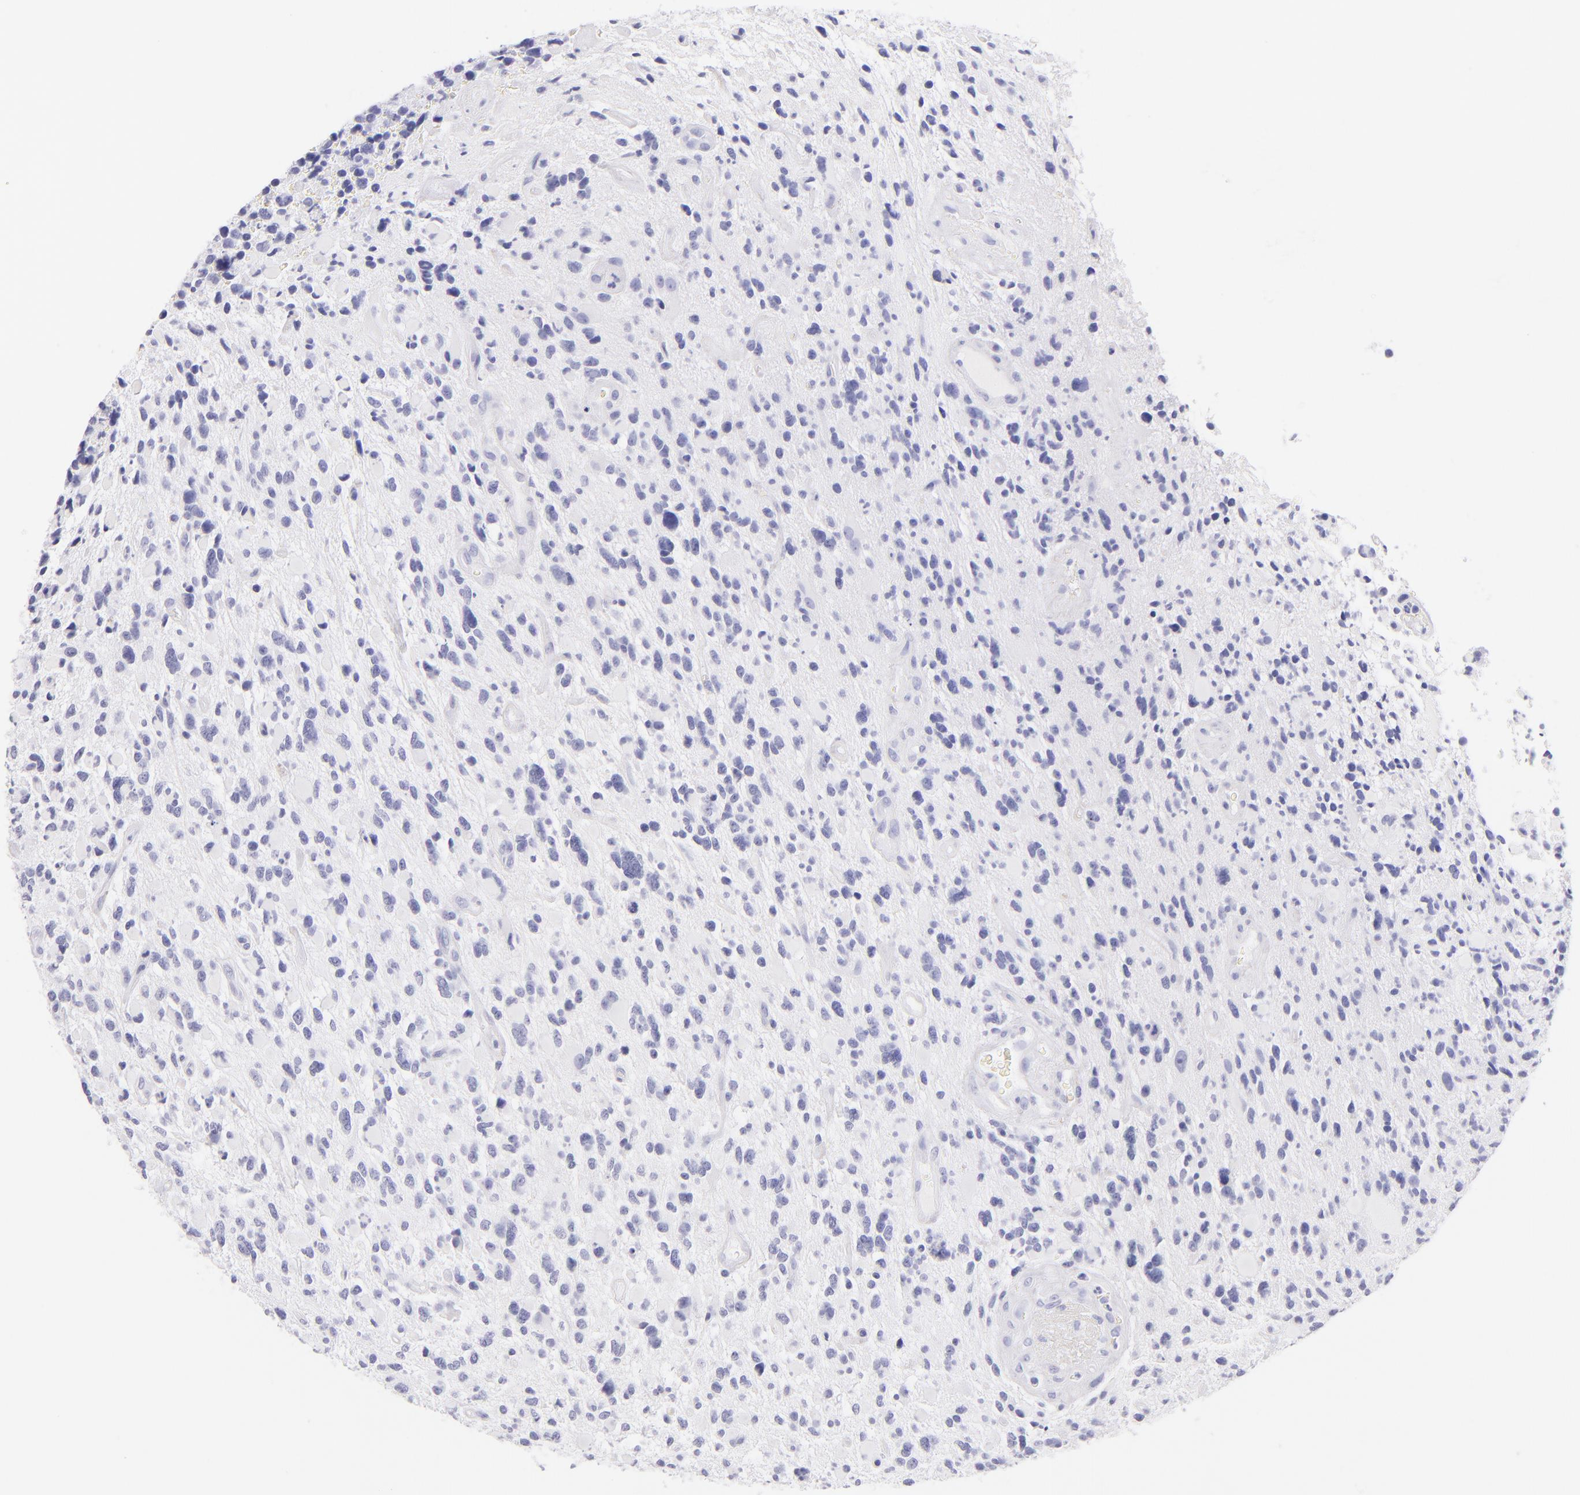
{"staining": {"intensity": "negative", "quantity": "none", "location": "none"}, "tissue": "glioma", "cell_type": "Tumor cells", "image_type": "cancer", "snomed": [{"axis": "morphology", "description": "Glioma, malignant, High grade"}, {"axis": "topography", "description": "Brain"}], "caption": "An image of malignant high-grade glioma stained for a protein demonstrates no brown staining in tumor cells.", "gene": "SDC1", "patient": {"sex": "female", "age": 37}}